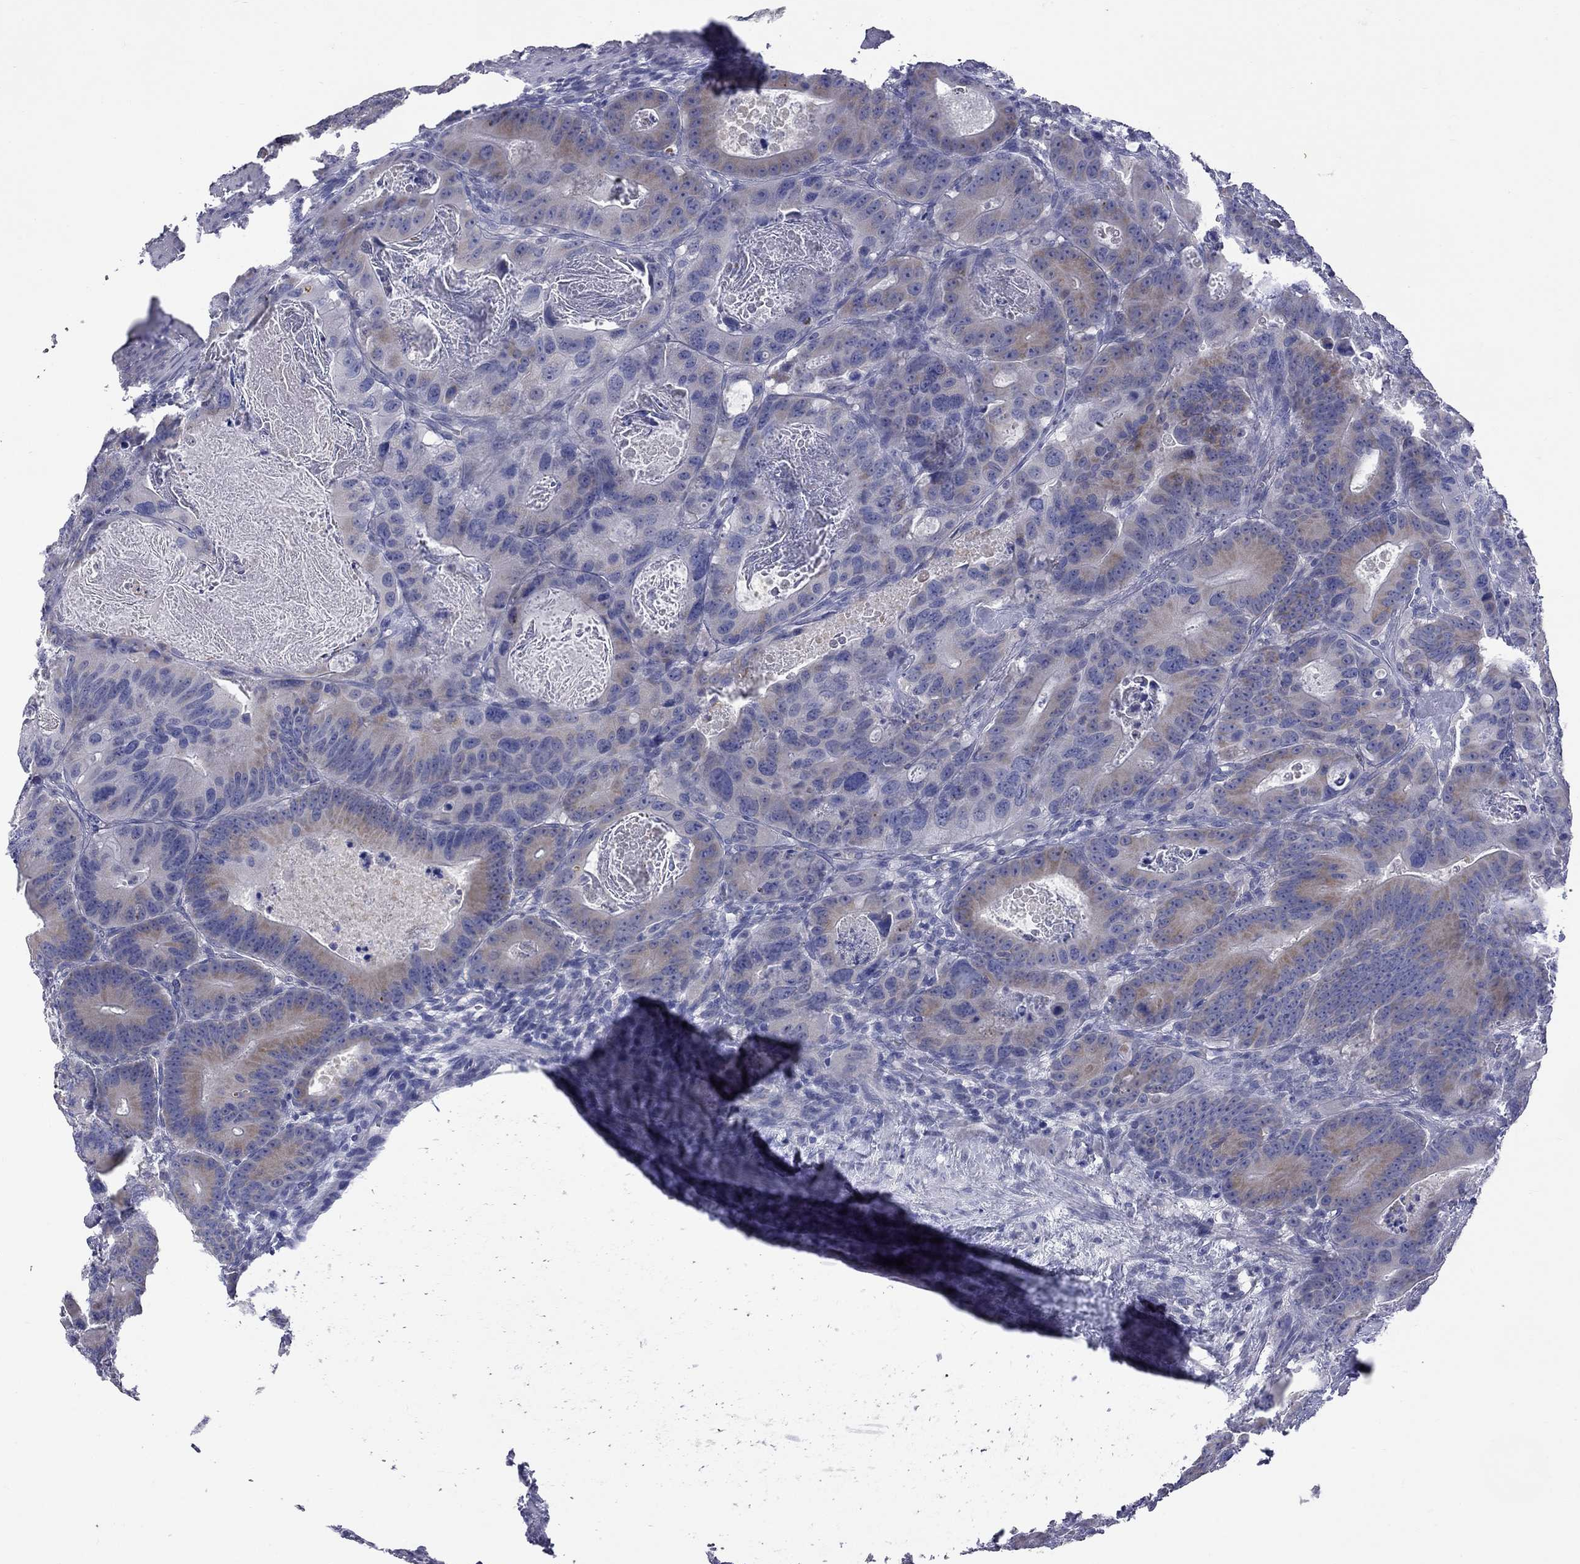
{"staining": {"intensity": "moderate", "quantity": "<25%", "location": "cytoplasmic/membranous"}, "tissue": "colorectal cancer", "cell_type": "Tumor cells", "image_type": "cancer", "snomed": [{"axis": "morphology", "description": "Adenocarcinoma, NOS"}, {"axis": "topography", "description": "Rectum"}], "caption": "About <25% of tumor cells in human colorectal adenocarcinoma show moderate cytoplasmic/membranous protein staining as visualized by brown immunohistochemical staining.", "gene": "ABCB4", "patient": {"sex": "male", "age": 64}}